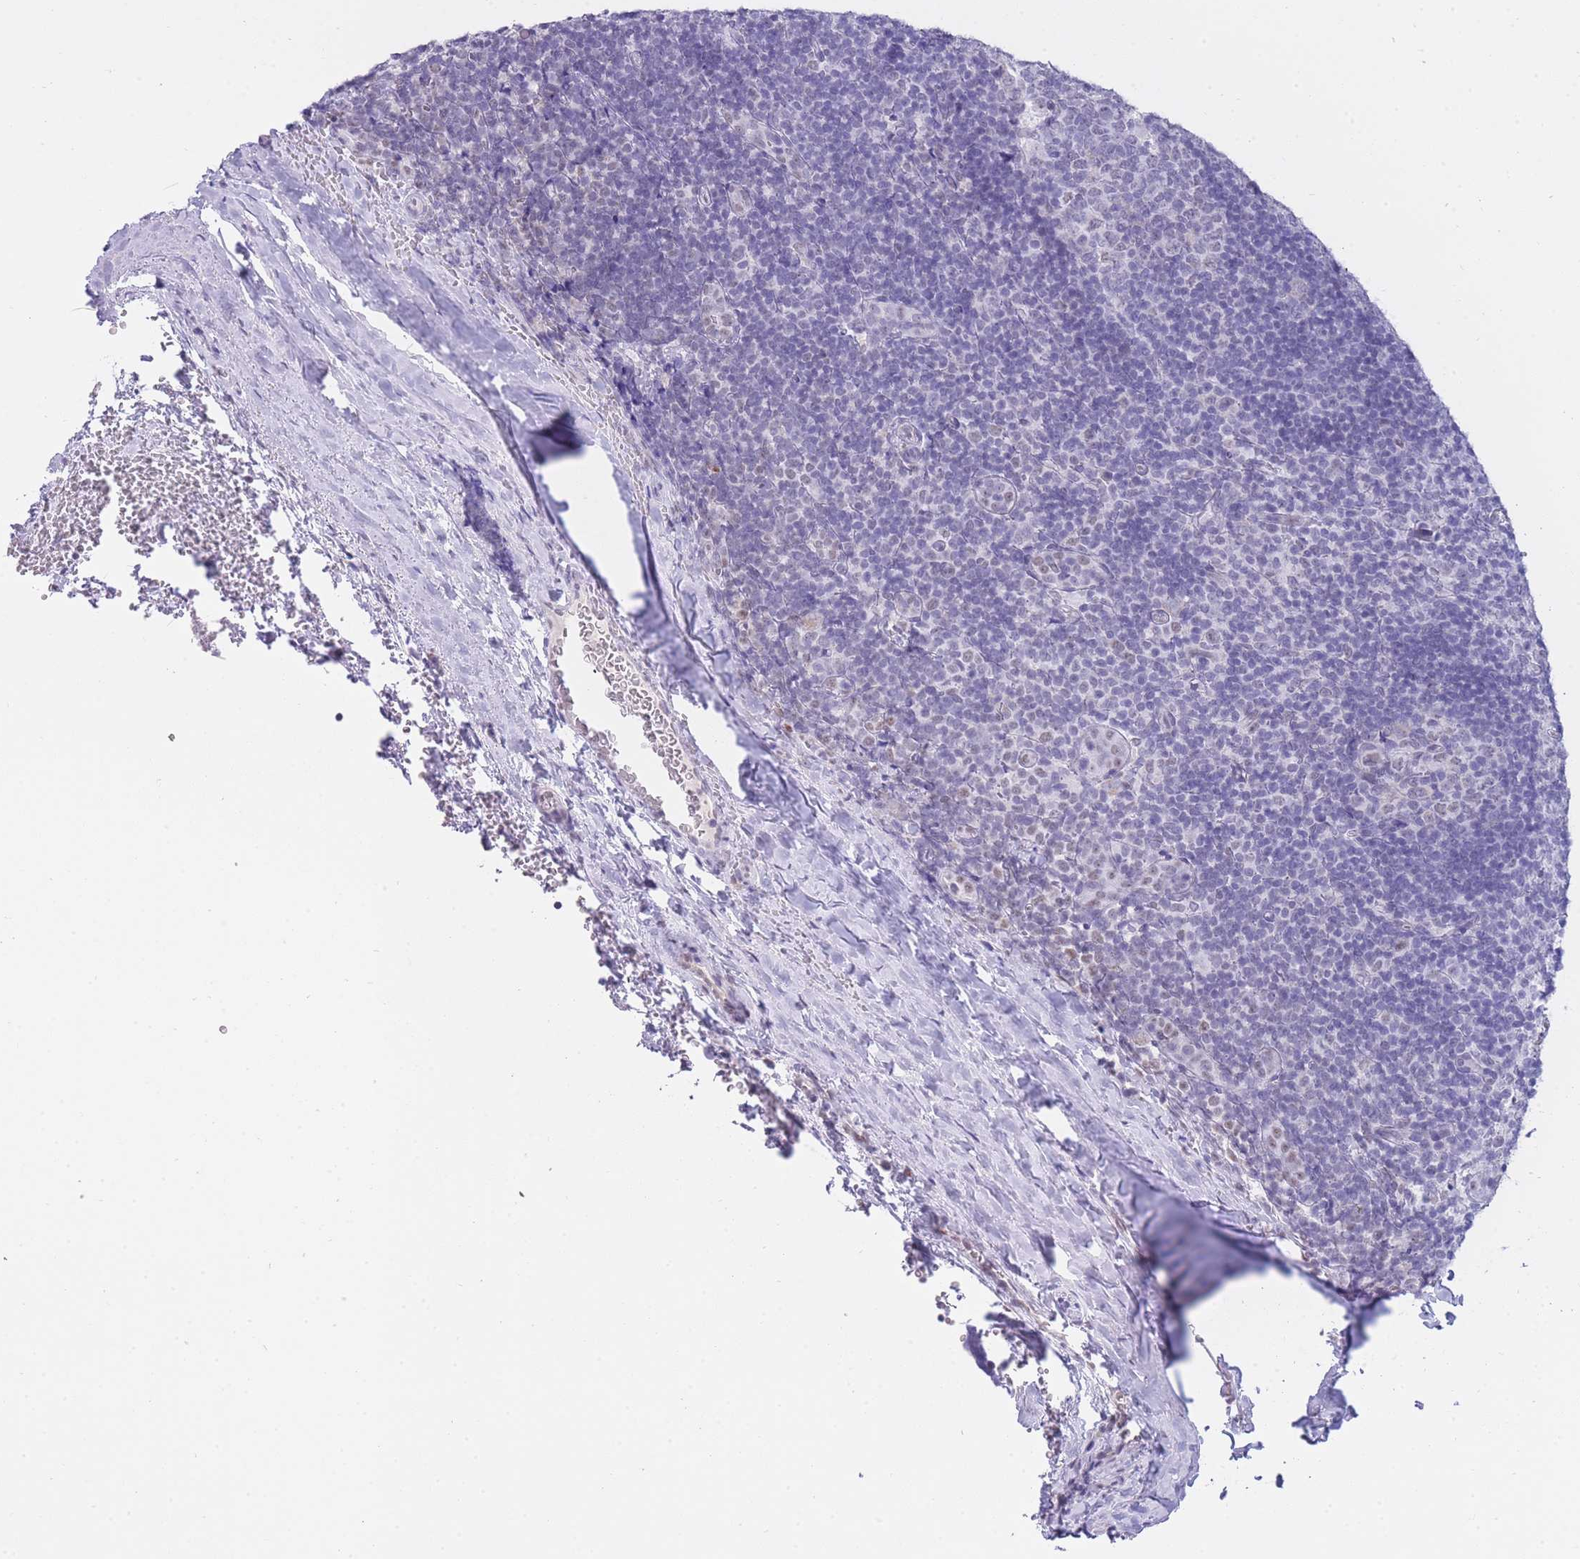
{"staining": {"intensity": "weak", "quantity": "<25%", "location": "nuclear"}, "tissue": "tonsil", "cell_type": "Germinal center cells", "image_type": "normal", "snomed": [{"axis": "morphology", "description": "Normal tissue, NOS"}, {"axis": "topography", "description": "Tonsil"}], "caption": "This is an immunohistochemistry (IHC) histopathology image of unremarkable human tonsil. There is no expression in germinal center cells.", "gene": "FRAT2", "patient": {"sex": "male", "age": 17}}